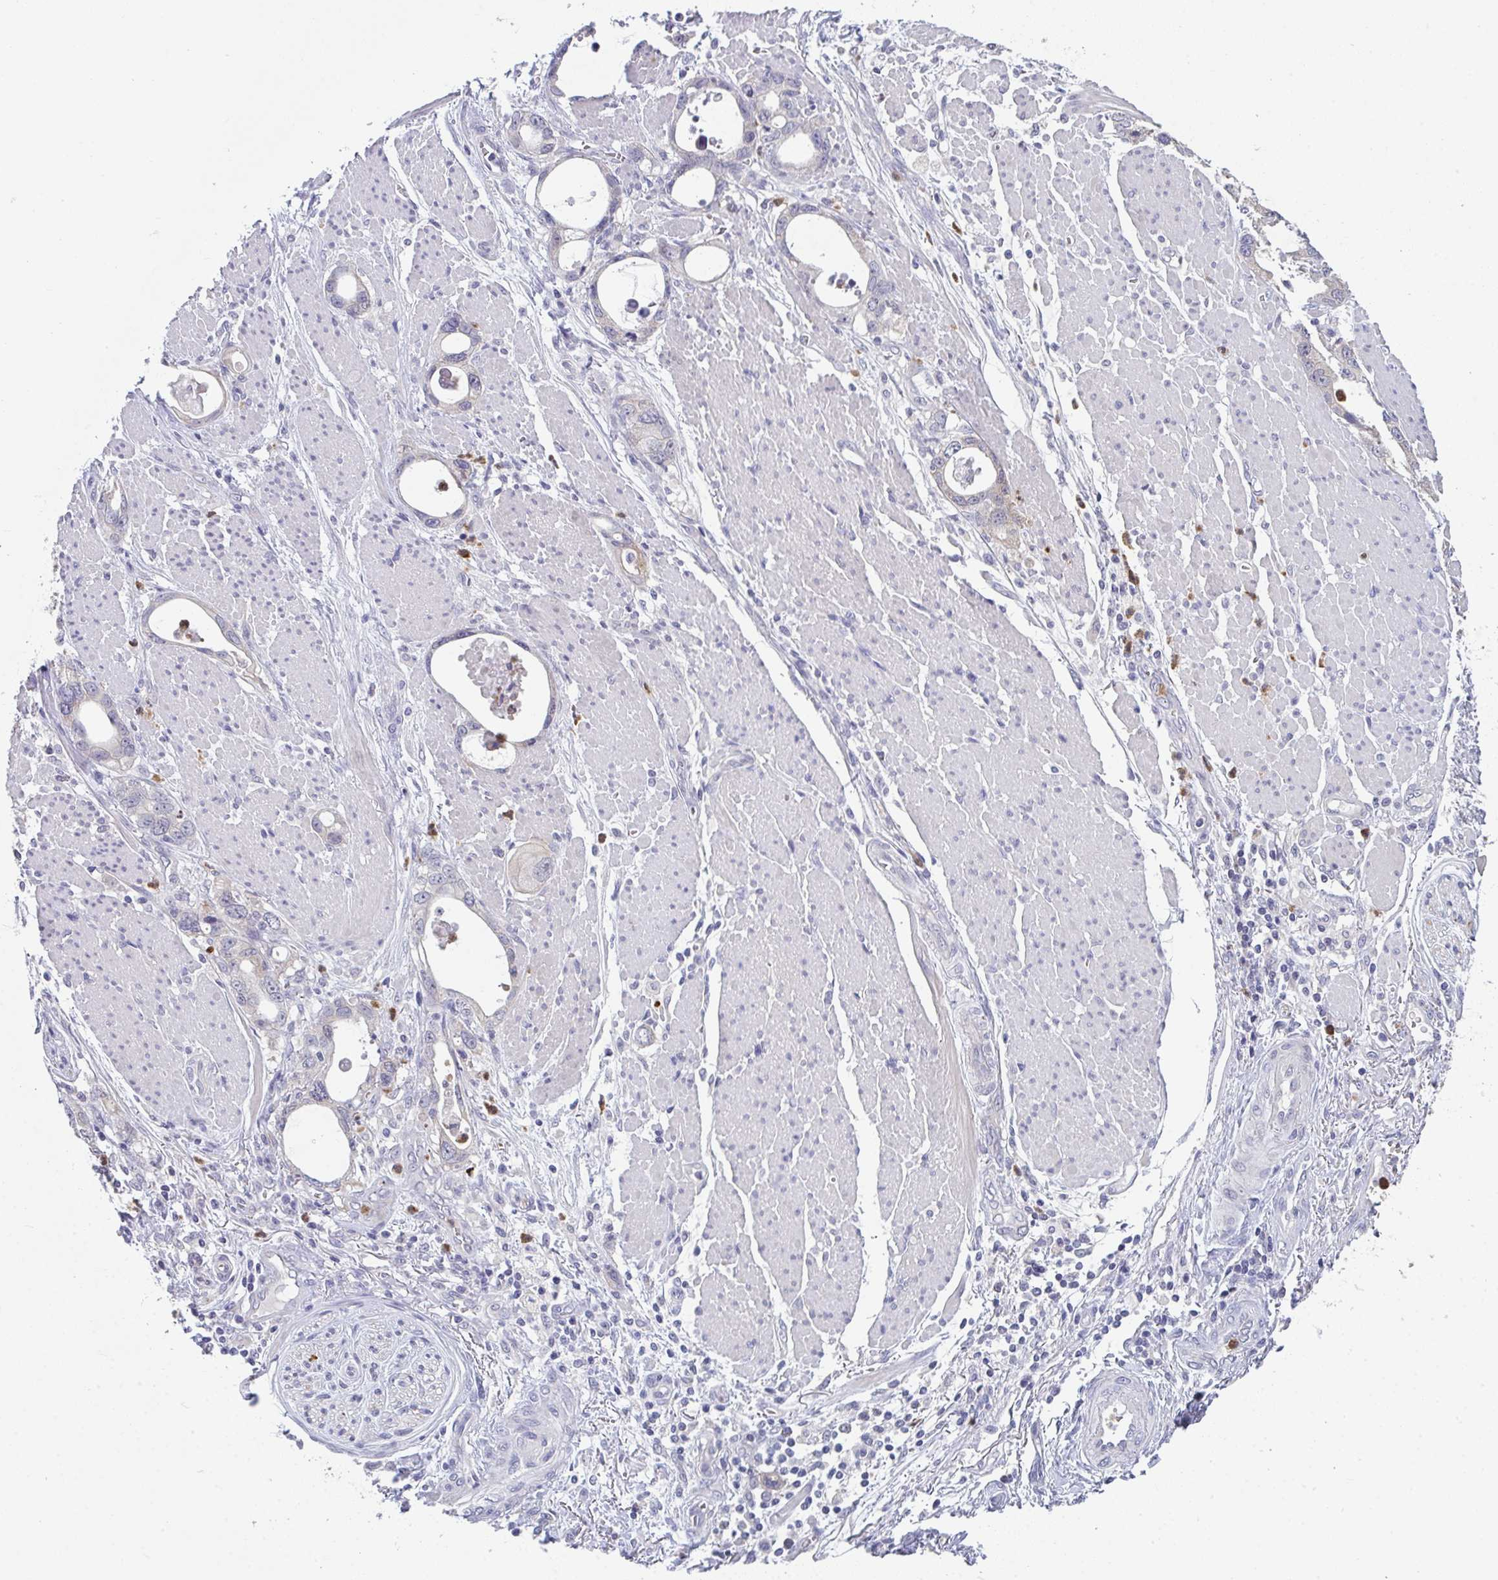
{"staining": {"intensity": "moderate", "quantity": "<25%", "location": "cytoplasmic/membranous"}, "tissue": "stomach cancer", "cell_type": "Tumor cells", "image_type": "cancer", "snomed": [{"axis": "morphology", "description": "Adenocarcinoma, NOS"}, {"axis": "topography", "description": "Stomach, upper"}], "caption": "Approximately <25% of tumor cells in human adenocarcinoma (stomach) exhibit moderate cytoplasmic/membranous protein expression as visualized by brown immunohistochemical staining.", "gene": "RIOK1", "patient": {"sex": "male", "age": 74}}